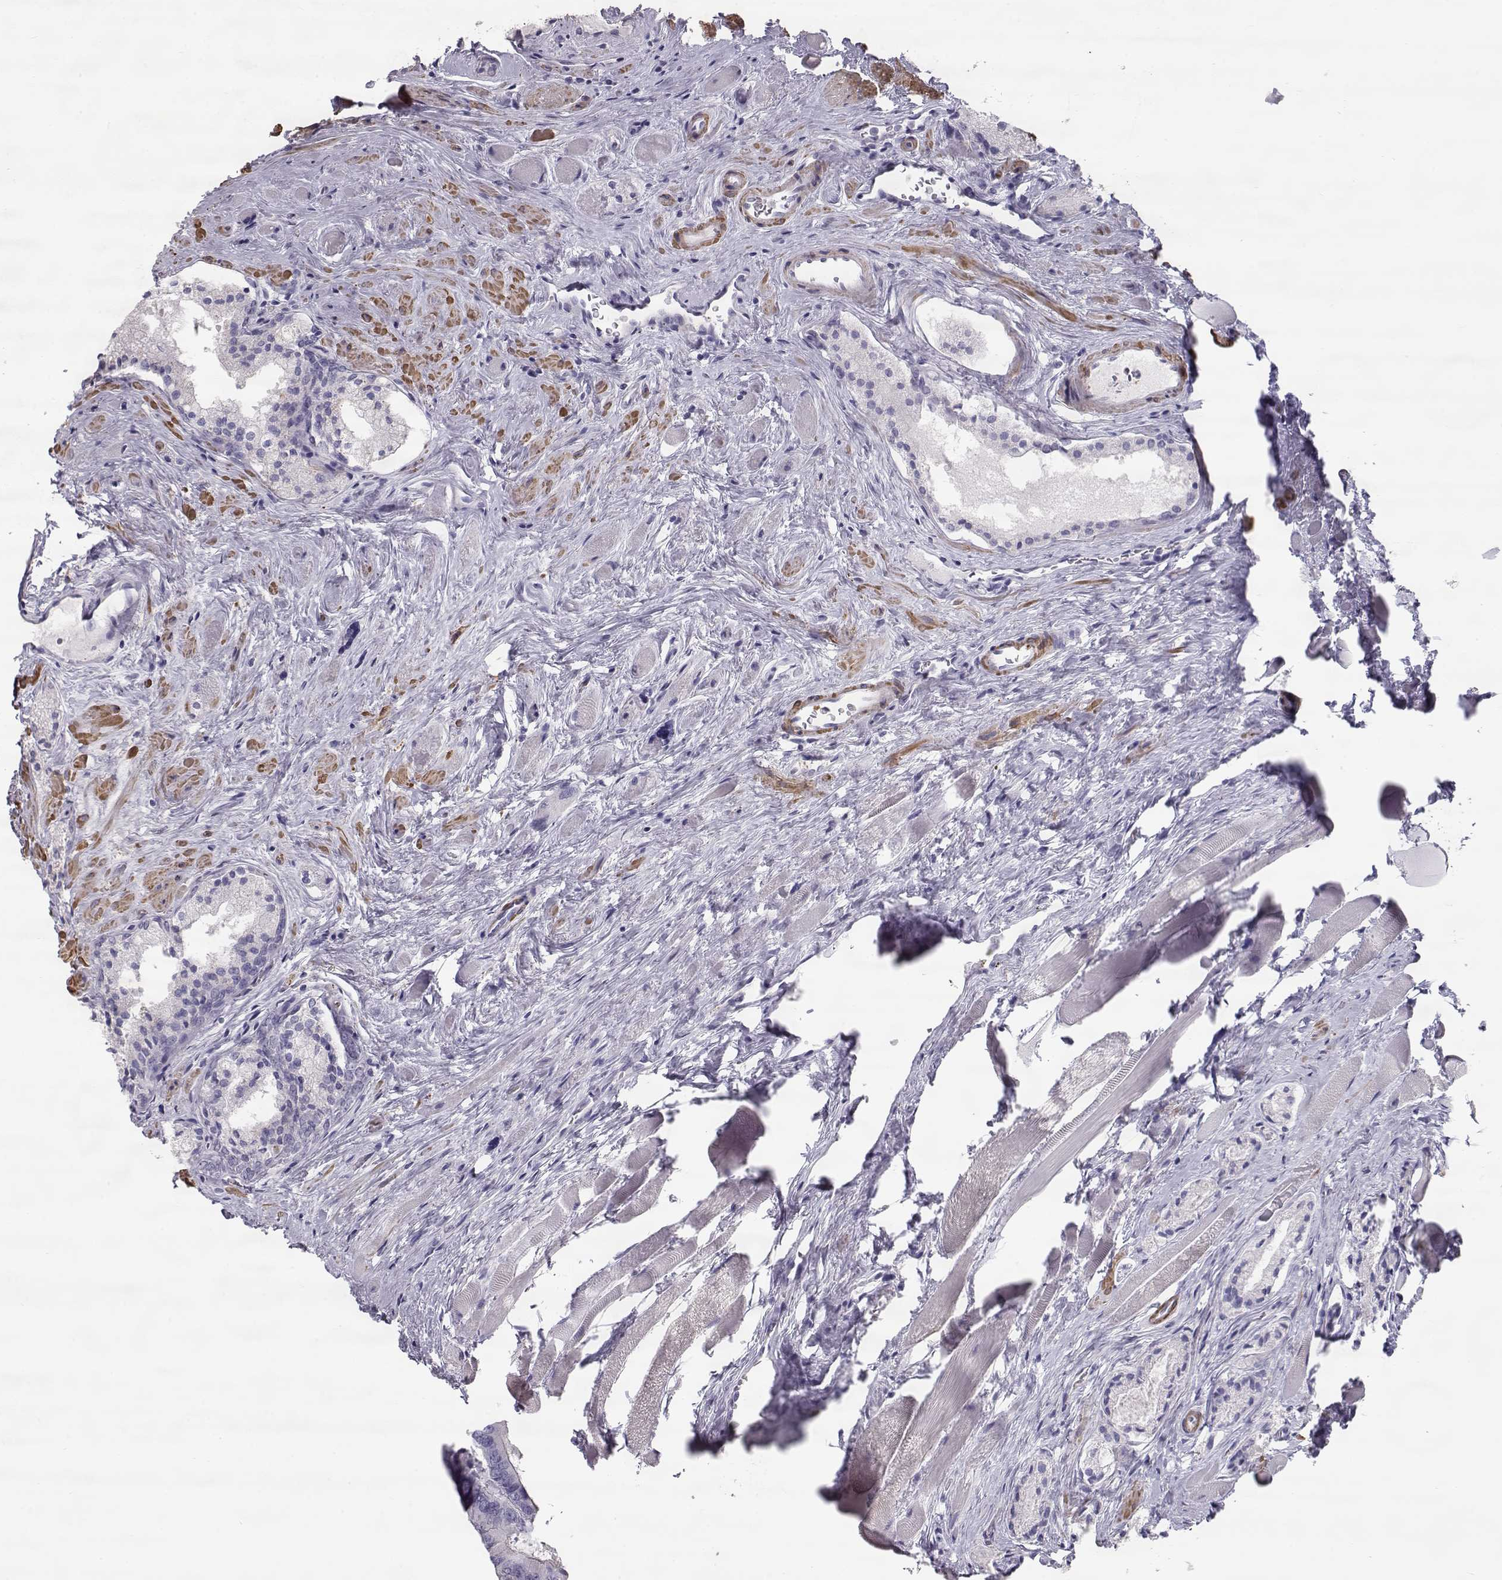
{"staining": {"intensity": "negative", "quantity": "none", "location": "none"}, "tissue": "prostate cancer", "cell_type": "Tumor cells", "image_type": "cancer", "snomed": [{"axis": "morphology", "description": "Adenocarcinoma, NOS"}, {"axis": "morphology", "description": "Adenocarcinoma, High grade"}, {"axis": "topography", "description": "Prostate"}], "caption": "Tumor cells show no significant protein positivity in prostate adenocarcinoma.", "gene": "SLITRK3", "patient": {"sex": "male", "age": 62}}